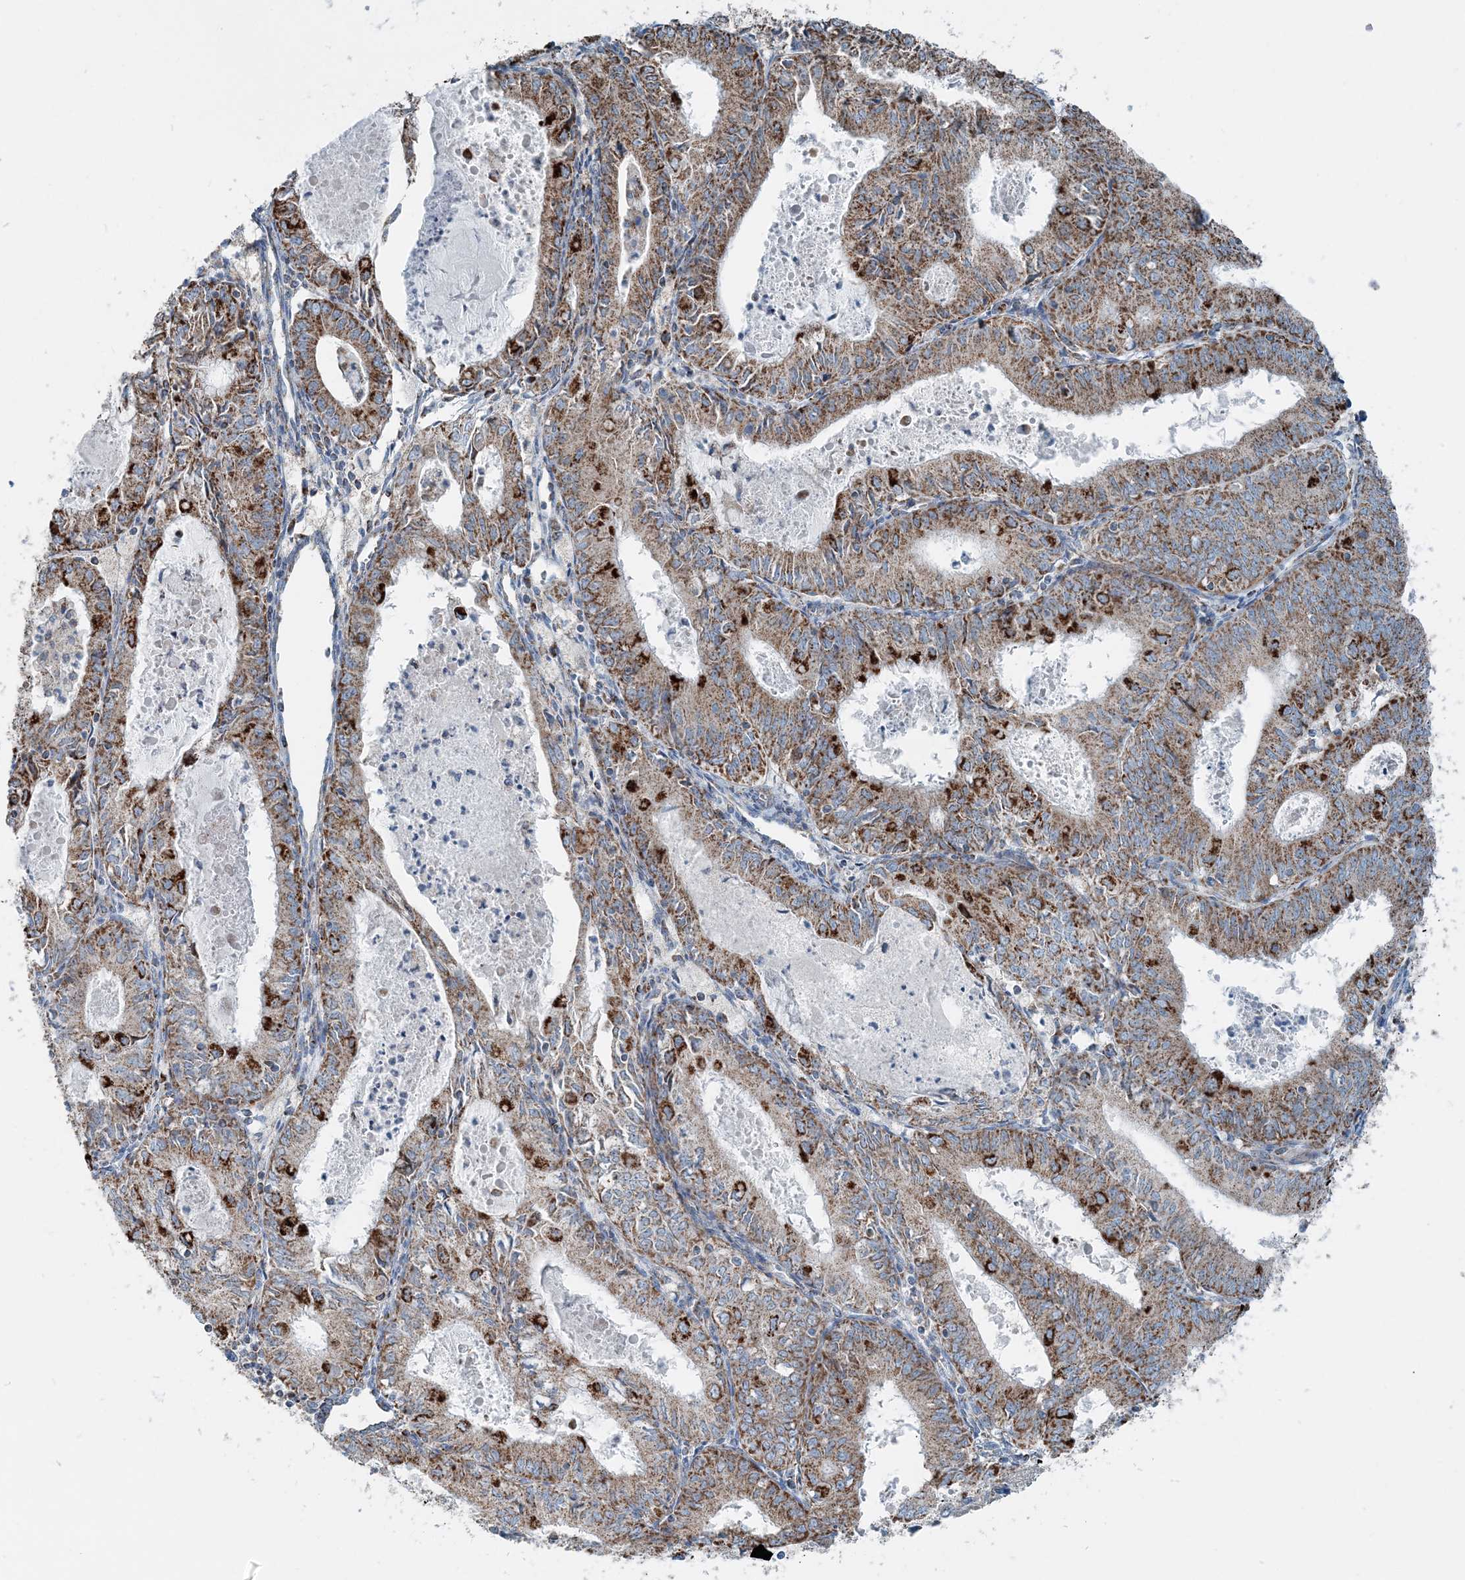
{"staining": {"intensity": "strong", "quantity": ">75%", "location": "cytoplasmic/membranous"}, "tissue": "endometrial cancer", "cell_type": "Tumor cells", "image_type": "cancer", "snomed": [{"axis": "morphology", "description": "Adenocarcinoma, NOS"}, {"axis": "topography", "description": "Endometrium"}], "caption": "Immunohistochemistry (IHC) photomicrograph of neoplastic tissue: adenocarcinoma (endometrial) stained using immunohistochemistry (IHC) reveals high levels of strong protein expression localized specifically in the cytoplasmic/membranous of tumor cells, appearing as a cytoplasmic/membranous brown color.", "gene": "INTU", "patient": {"sex": "female", "age": 57}}